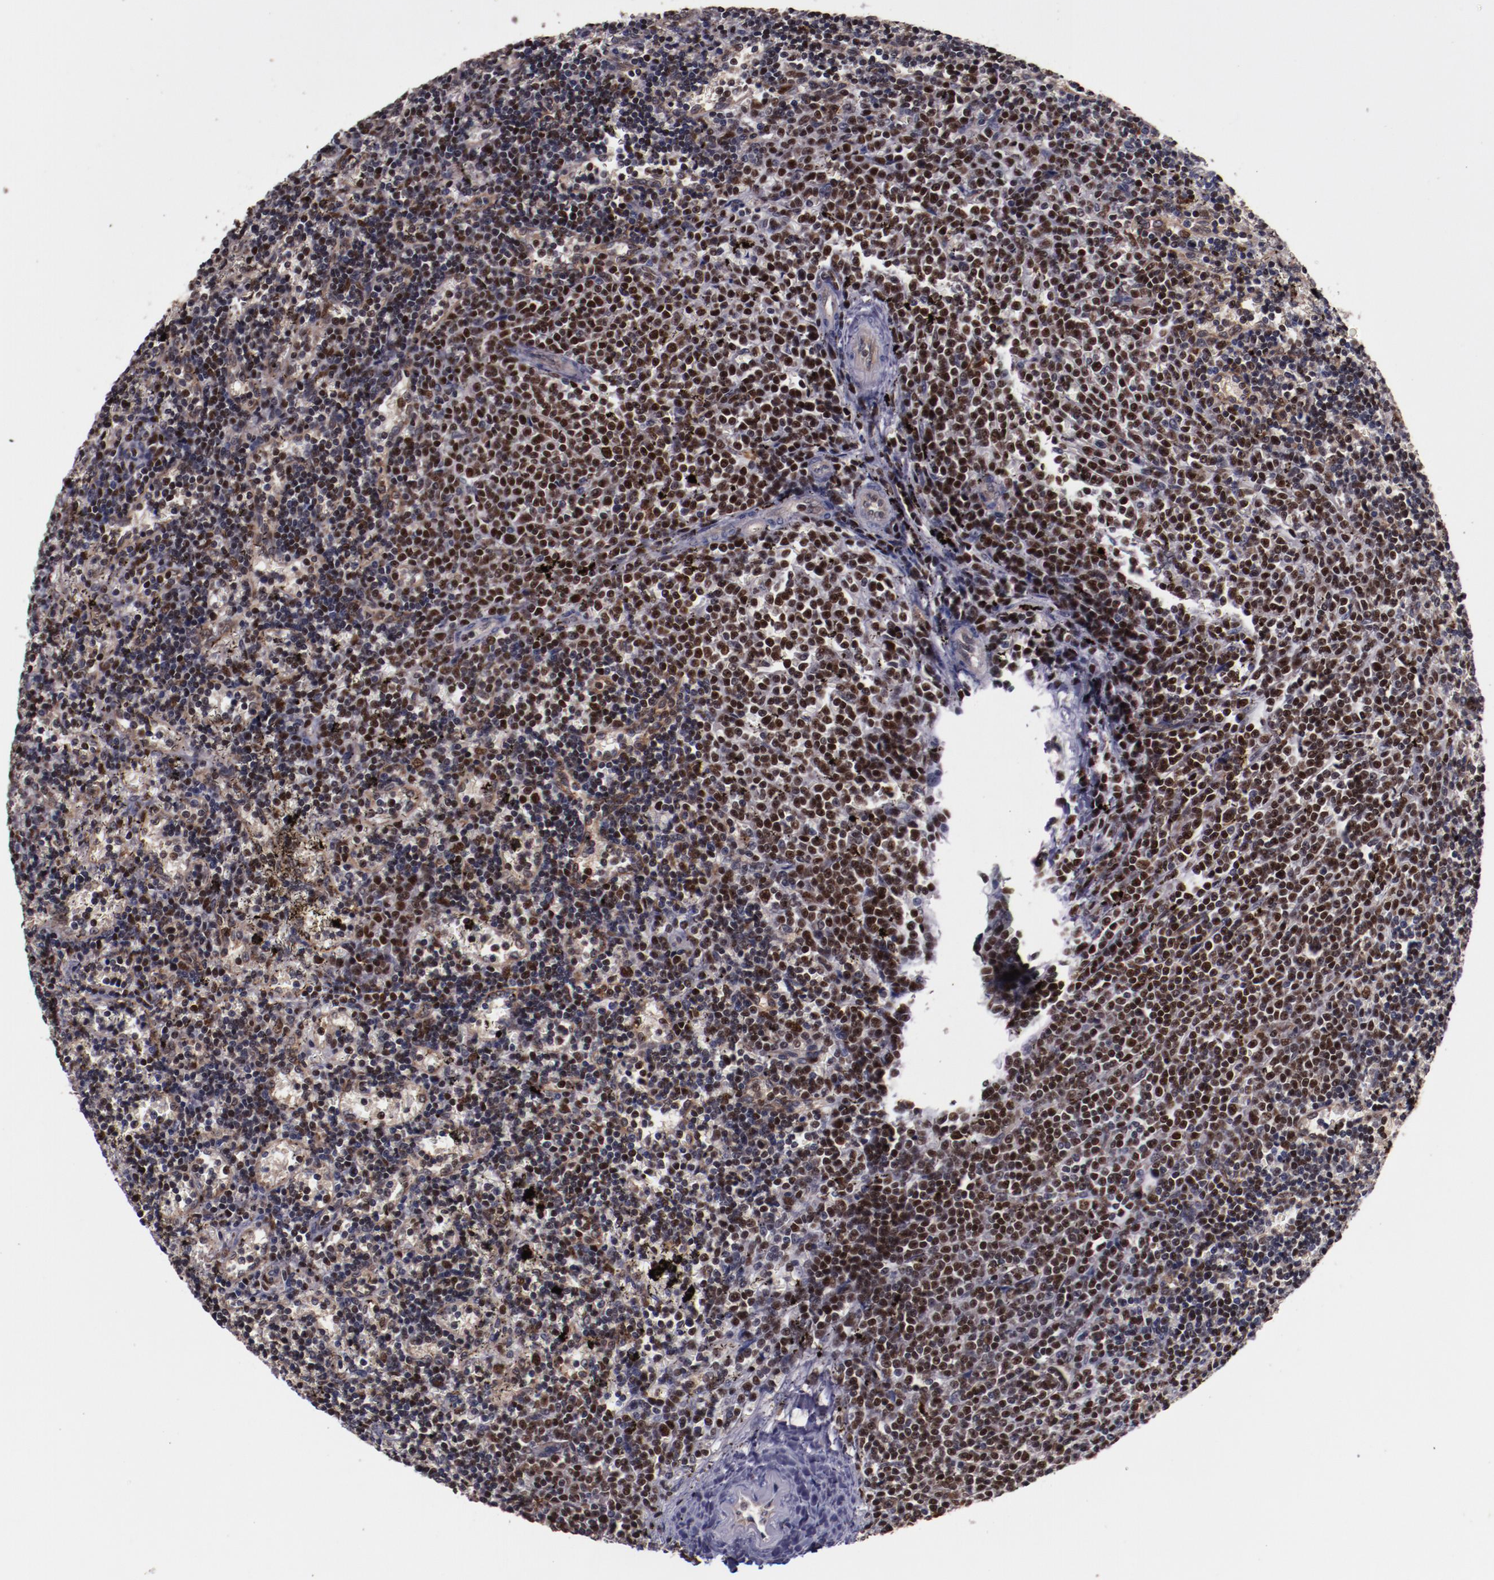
{"staining": {"intensity": "weak", "quantity": "<25%", "location": "nuclear"}, "tissue": "lymphoma", "cell_type": "Tumor cells", "image_type": "cancer", "snomed": [{"axis": "morphology", "description": "Malignant lymphoma, non-Hodgkin's type, Low grade"}, {"axis": "topography", "description": "Spleen"}], "caption": "Immunohistochemical staining of malignant lymphoma, non-Hodgkin's type (low-grade) exhibits no significant positivity in tumor cells. Brightfield microscopy of immunohistochemistry (IHC) stained with DAB (brown) and hematoxylin (blue), captured at high magnification.", "gene": "CHEK2", "patient": {"sex": "male", "age": 60}}